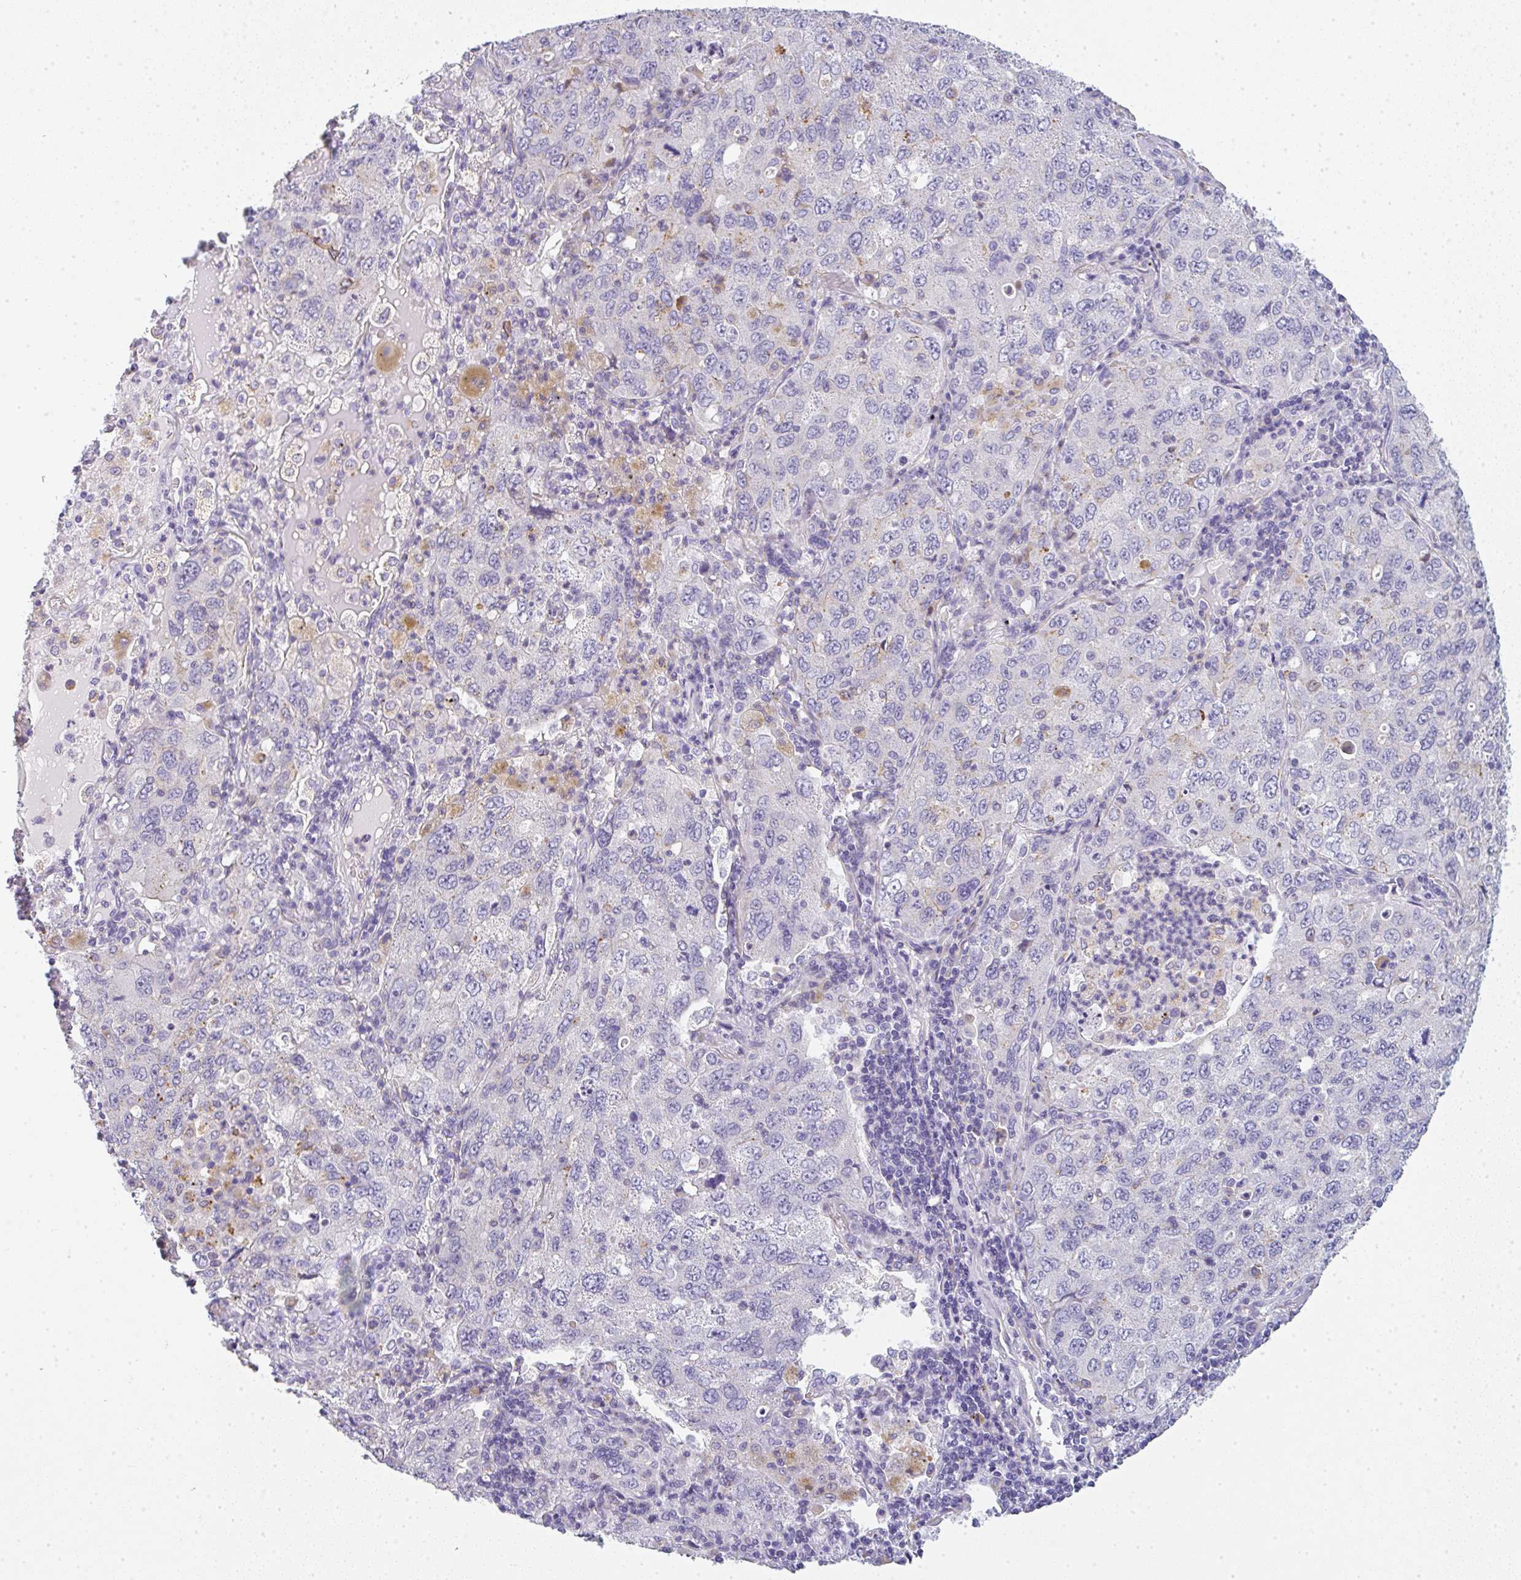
{"staining": {"intensity": "negative", "quantity": "none", "location": "none"}, "tissue": "lung cancer", "cell_type": "Tumor cells", "image_type": "cancer", "snomed": [{"axis": "morphology", "description": "Adenocarcinoma, NOS"}, {"axis": "topography", "description": "Lung"}], "caption": "Adenocarcinoma (lung) was stained to show a protein in brown. There is no significant positivity in tumor cells. (DAB immunohistochemistry (IHC), high magnification).", "gene": "LPAR4", "patient": {"sex": "female", "age": 57}}